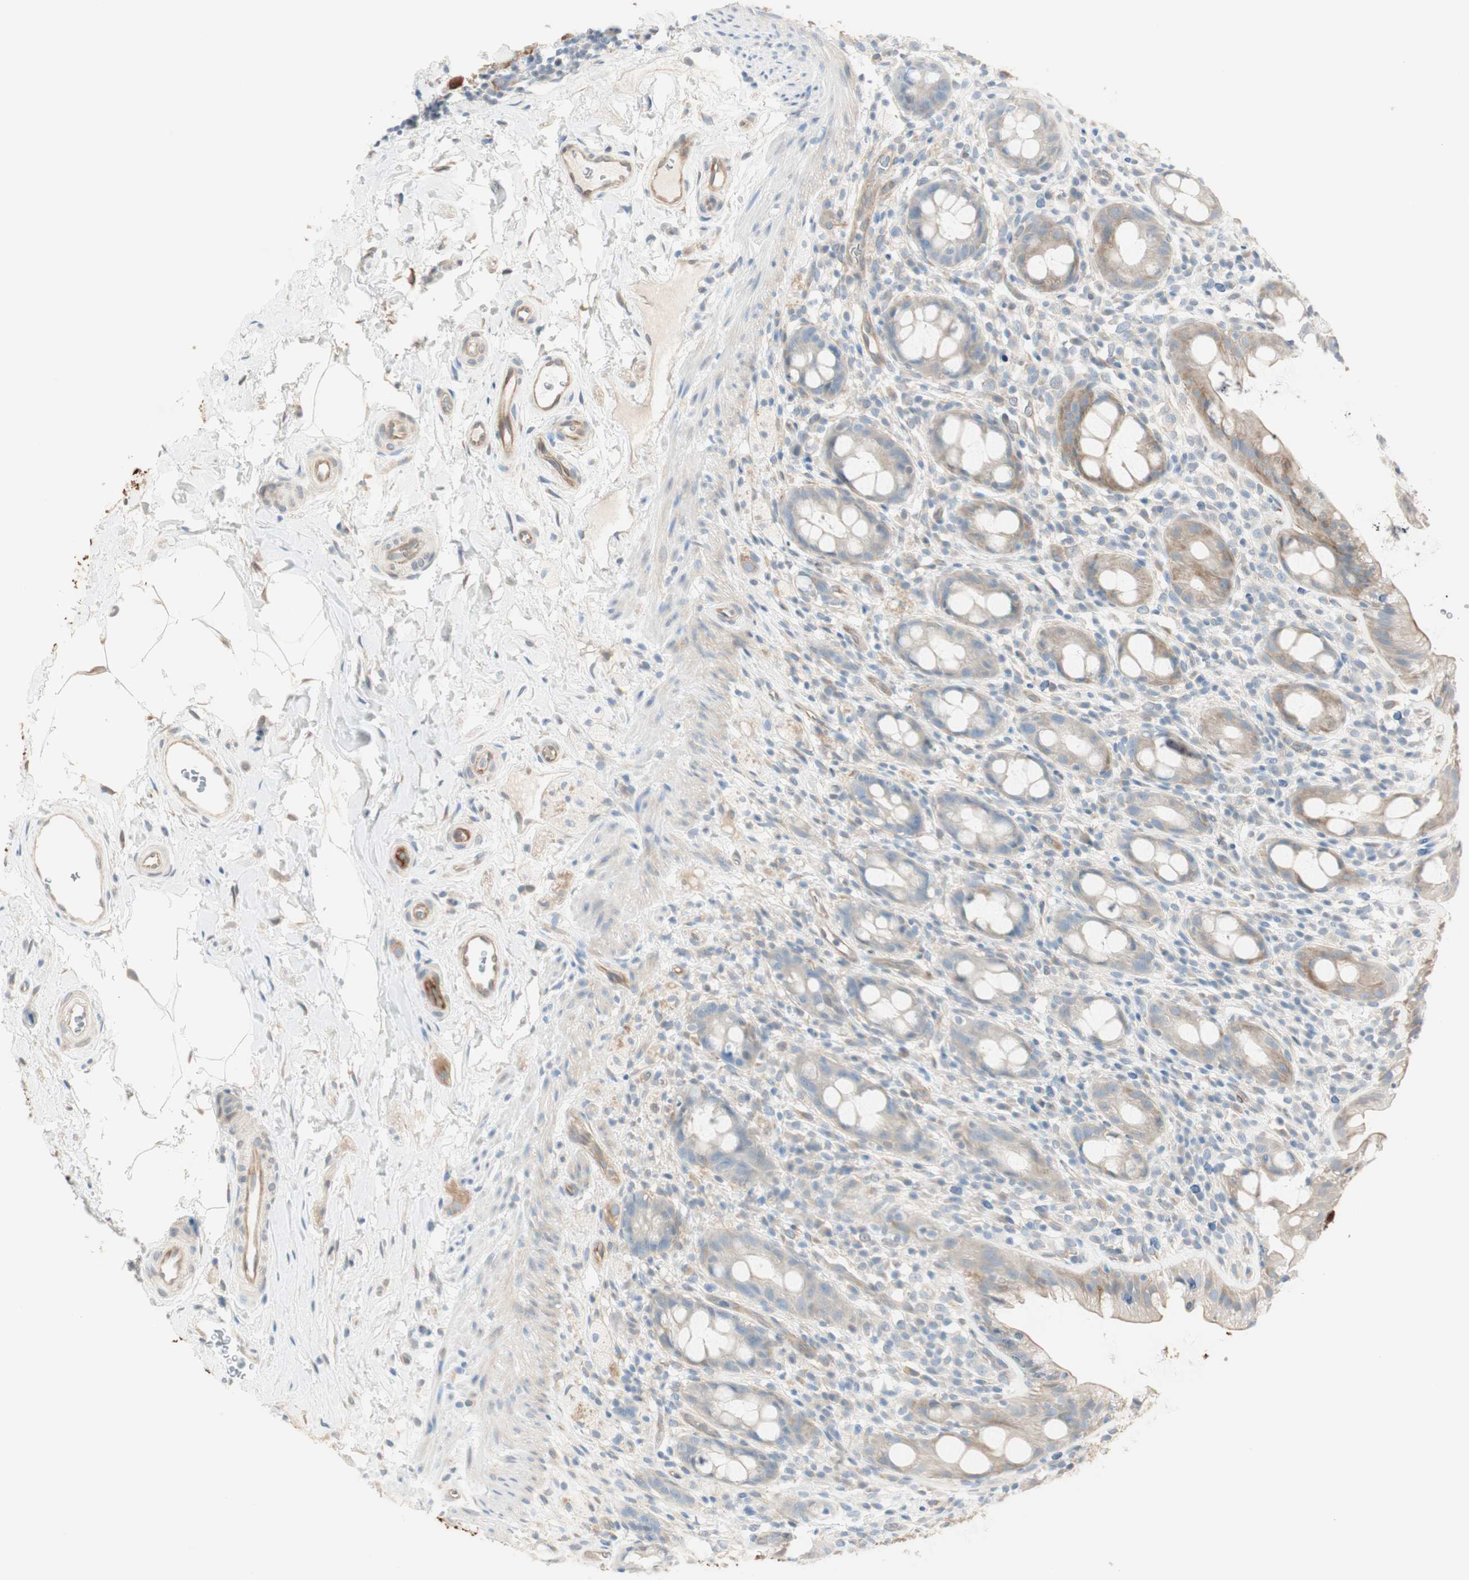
{"staining": {"intensity": "weak", "quantity": "25%-75%", "location": "cytoplasmic/membranous"}, "tissue": "rectum", "cell_type": "Glandular cells", "image_type": "normal", "snomed": [{"axis": "morphology", "description": "Normal tissue, NOS"}, {"axis": "topography", "description": "Rectum"}], "caption": "The histopathology image demonstrates staining of unremarkable rectum, revealing weak cytoplasmic/membranous protein positivity (brown color) within glandular cells.", "gene": "CDK3", "patient": {"sex": "male", "age": 44}}